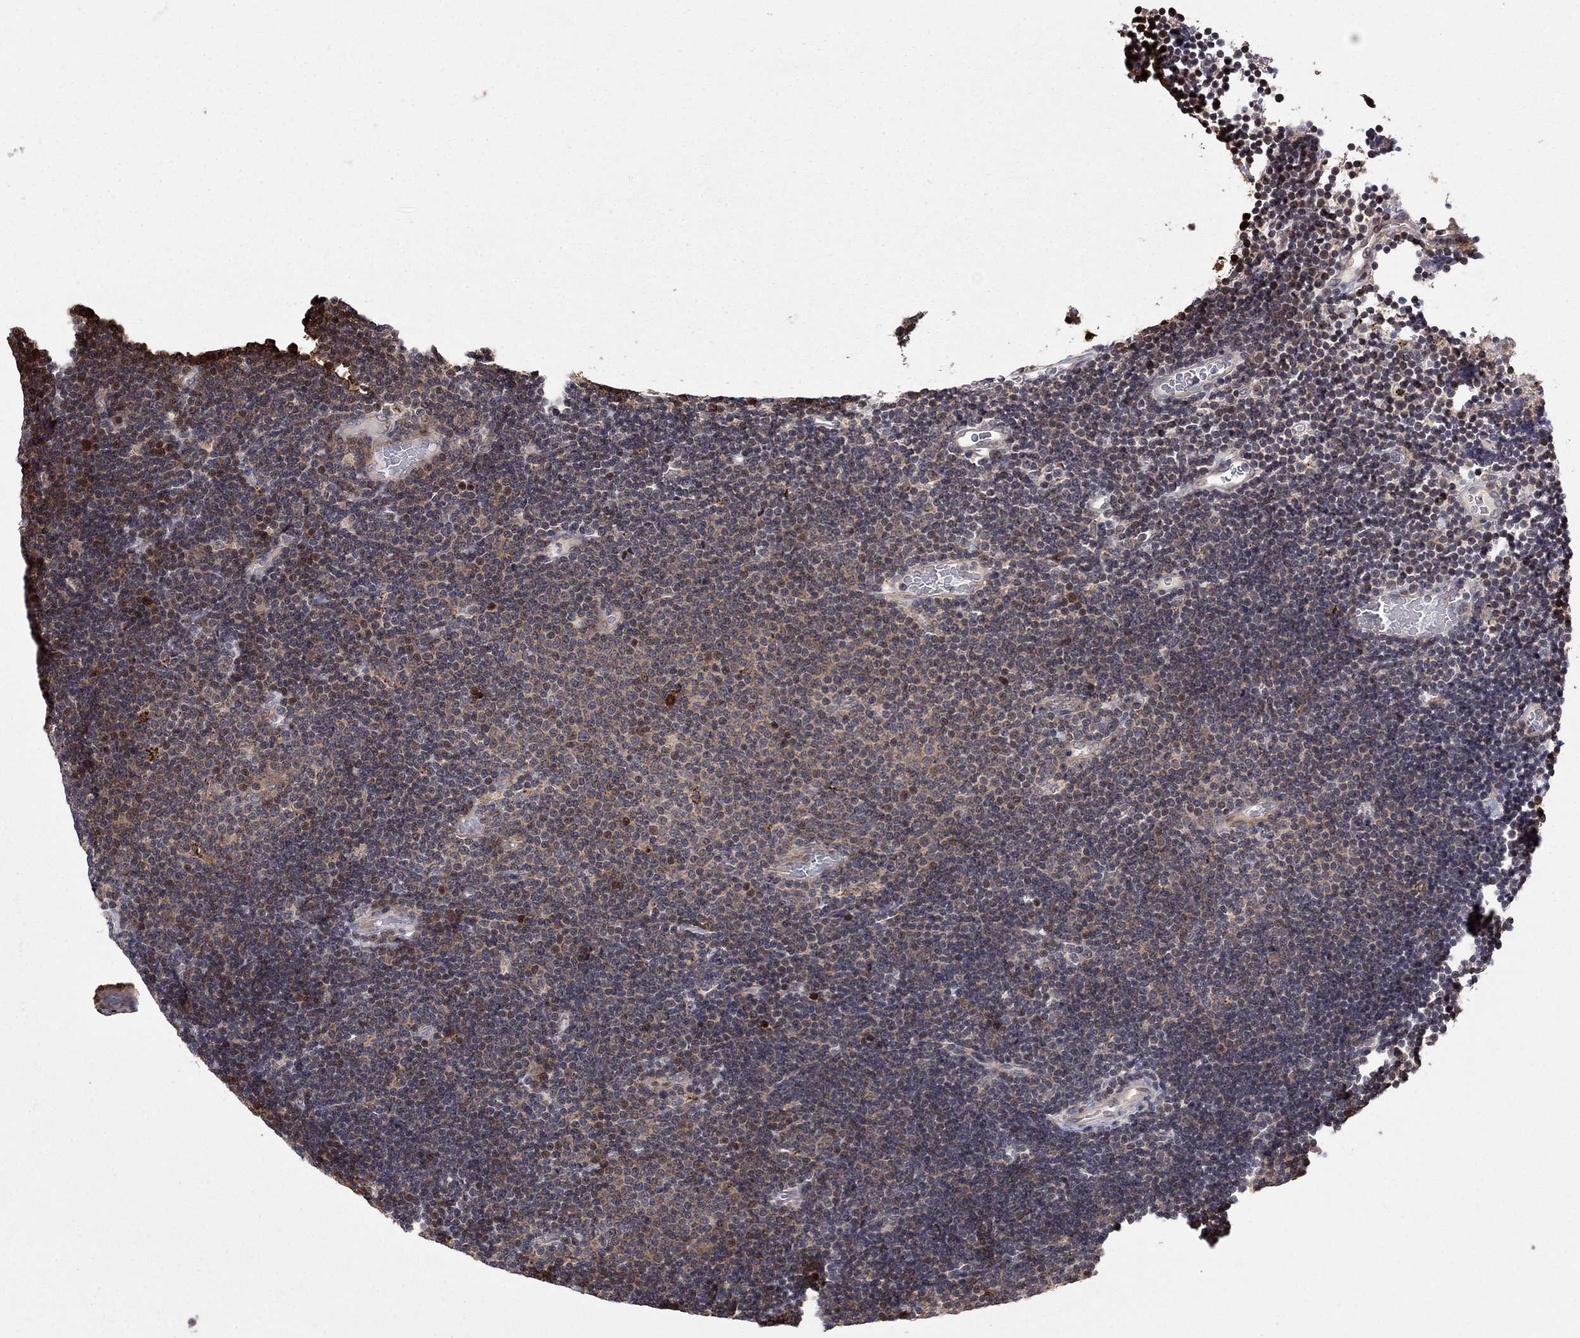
{"staining": {"intensity": "moderate", "quantity": "25%-75%", "location": "cytoplasmic/membranous"}, "tissue": "lymphoma", "cell_type": "Tumor cells", "image_type": "cancer", "snomed": [{"axis": "morphology", "description": "Malignant lymphoma, non-Hodgkin's type, Low grade"}, {"axis": "topography", "description": "Brain"}], "caption": "Moderate cytoplasmic/membranous positivity for a protein is appreciated in about 25%-75% of tumor cells of low-grade malignant lymphoma, non-Hodgkin's type using IHC.", "gene": "LPCAT4", "patient": {"sex": "female", "age": 66}}